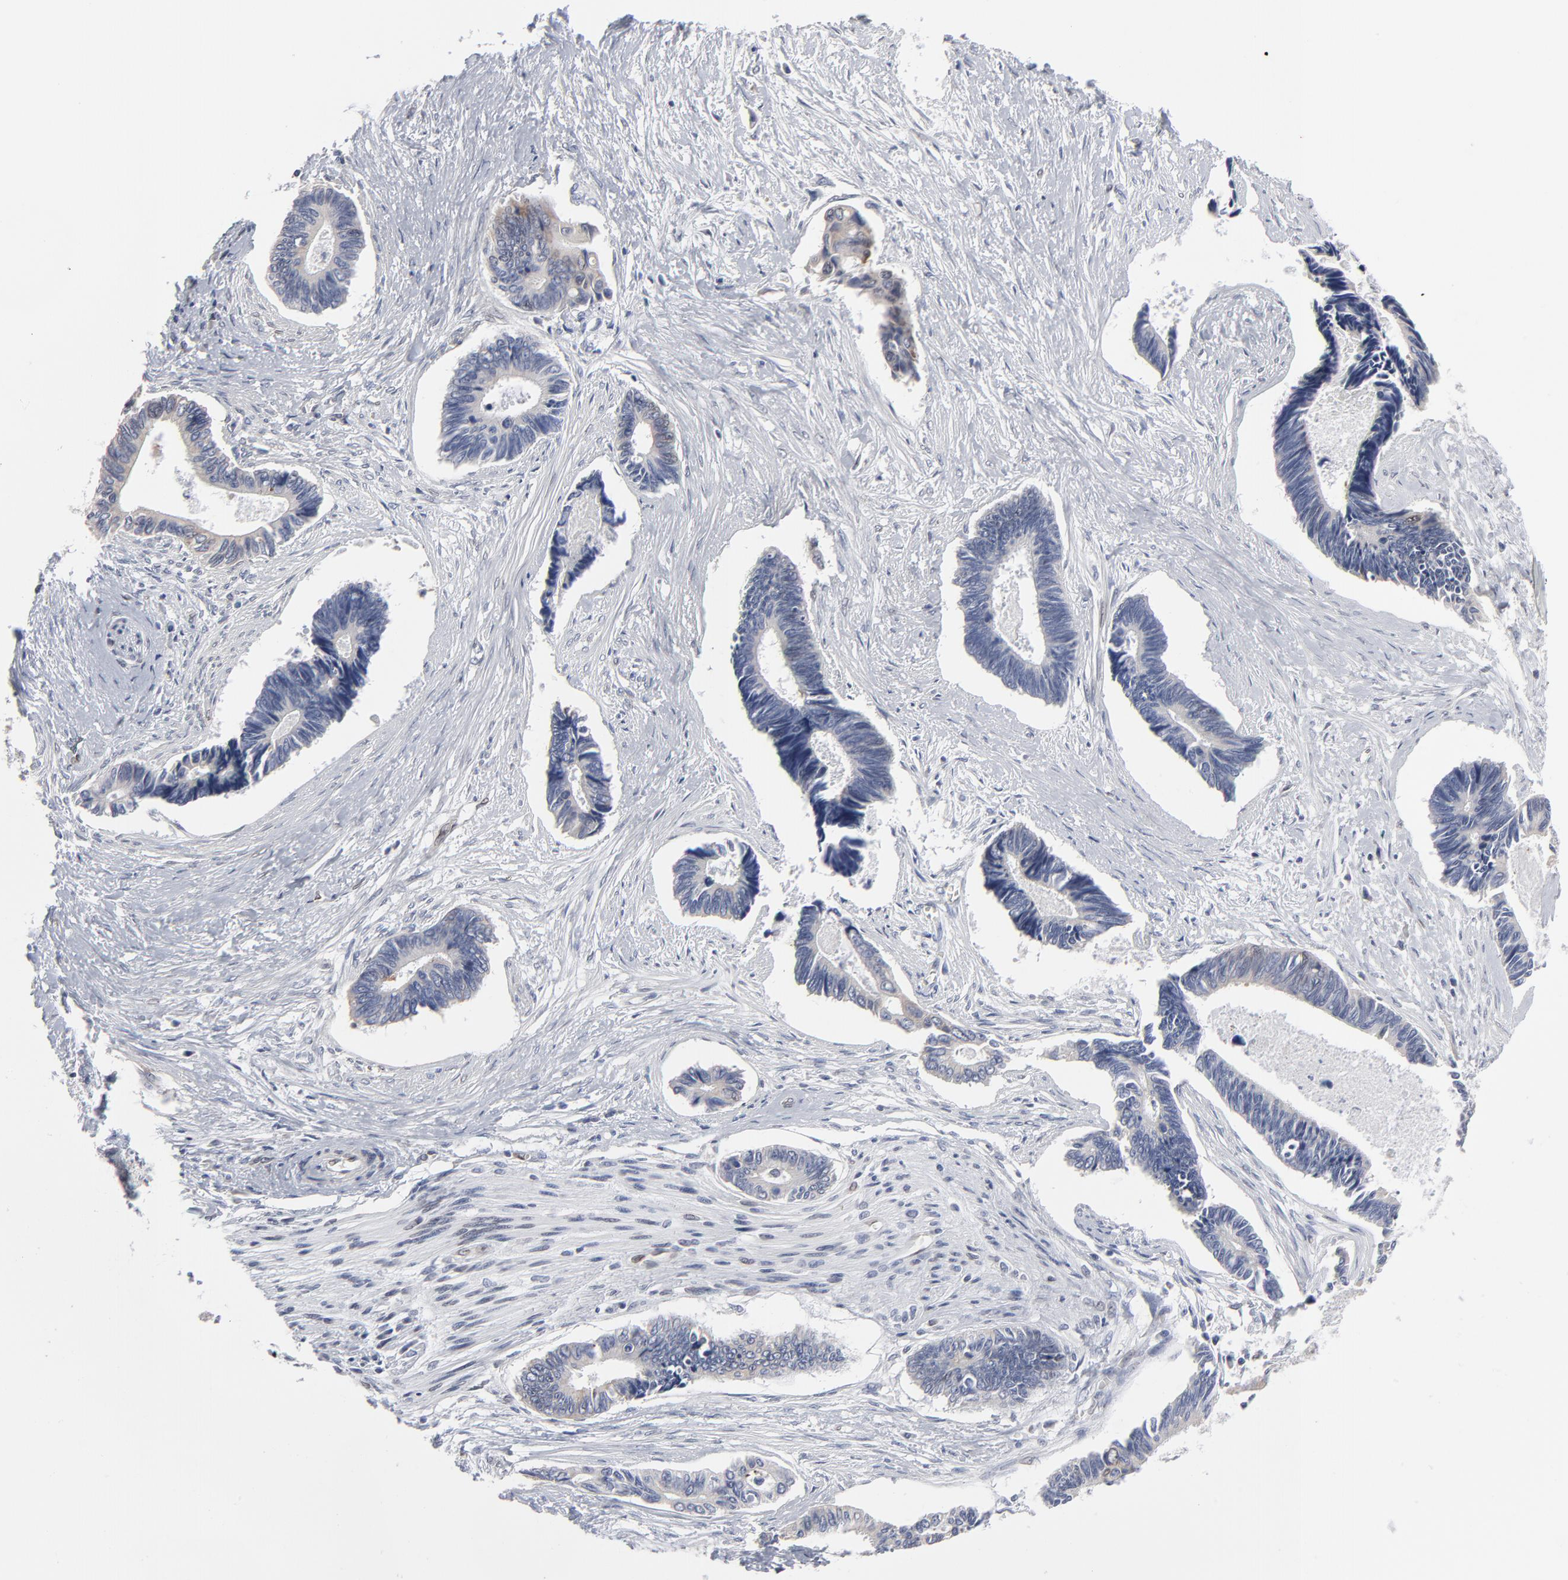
{"staining": {"intensity": "weak", "quantity": "<25%", "location": "cytoplasmic/membranous,nuclear"}, "tissue": "pancreatic cancer", "cell_type": "Tumor cells", "image_type": "cancer", "snomed": [{"axis": "morphology", "description": "Adenocarcinoma, NOS"}, {"axis": "topography", "description": "Pancreas"}], "caption": "Tumor cells are negative for brown protein staining in pancreatic cancer.", "gene": "SYNE2", "patient": {"sex": "female", "age": 70}}